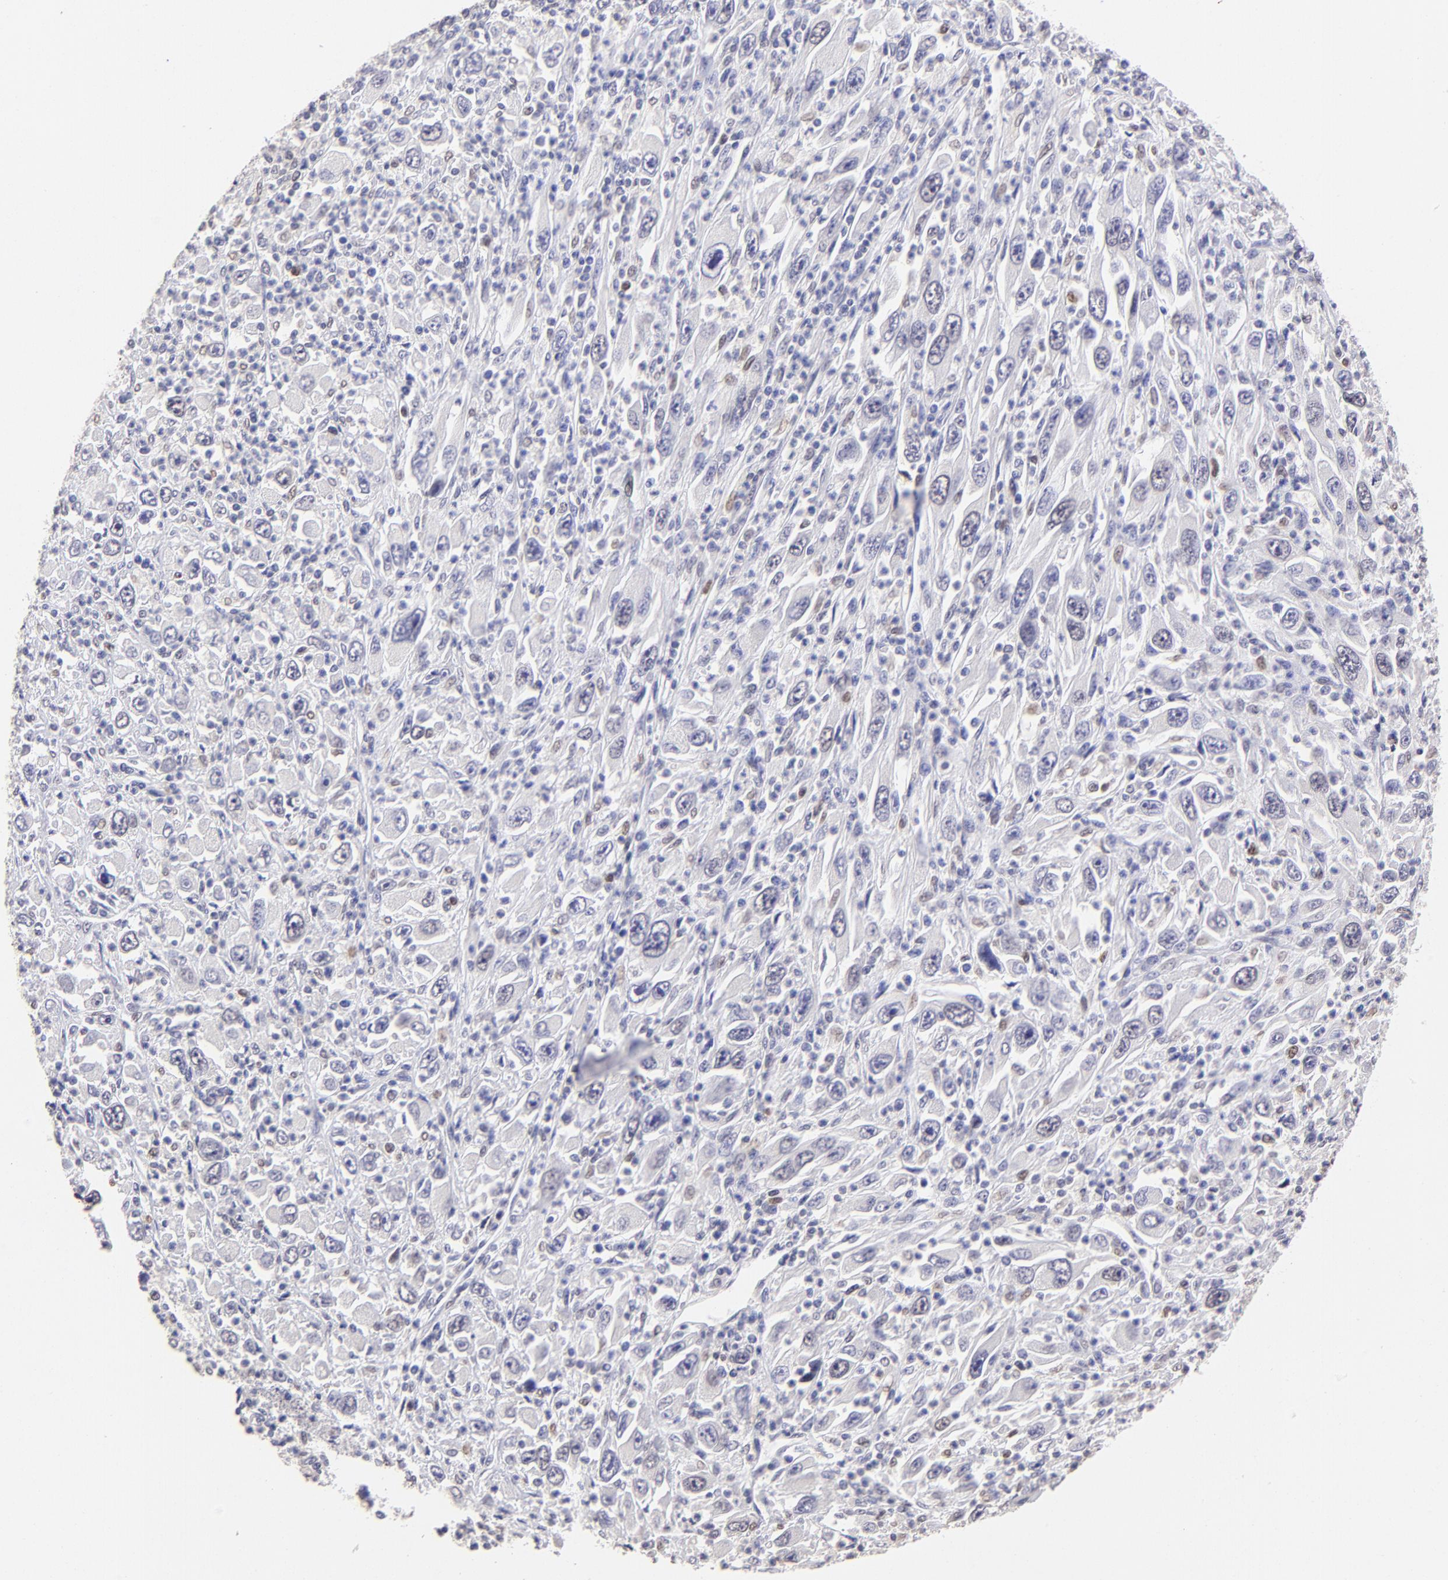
{"staining": {"intensity": "weak", "quantity": "<25%", "location": "nuclear"}, "tissue": "melanoma", "cell_type": "Tumor cells", "image_type": "cancer", "snomed": [{"axis": "morphology", "description": "Malignant melanoma, Metastatic site"}, {"axis": "topography", "description": "Skin"}], "caption": "Protein analysis of melanoma reveals no significant staining in tumor cells. Nuclei are stained in blue.", "gene": "DNMT1", "patient": {"sex": "female", "age": 56}}